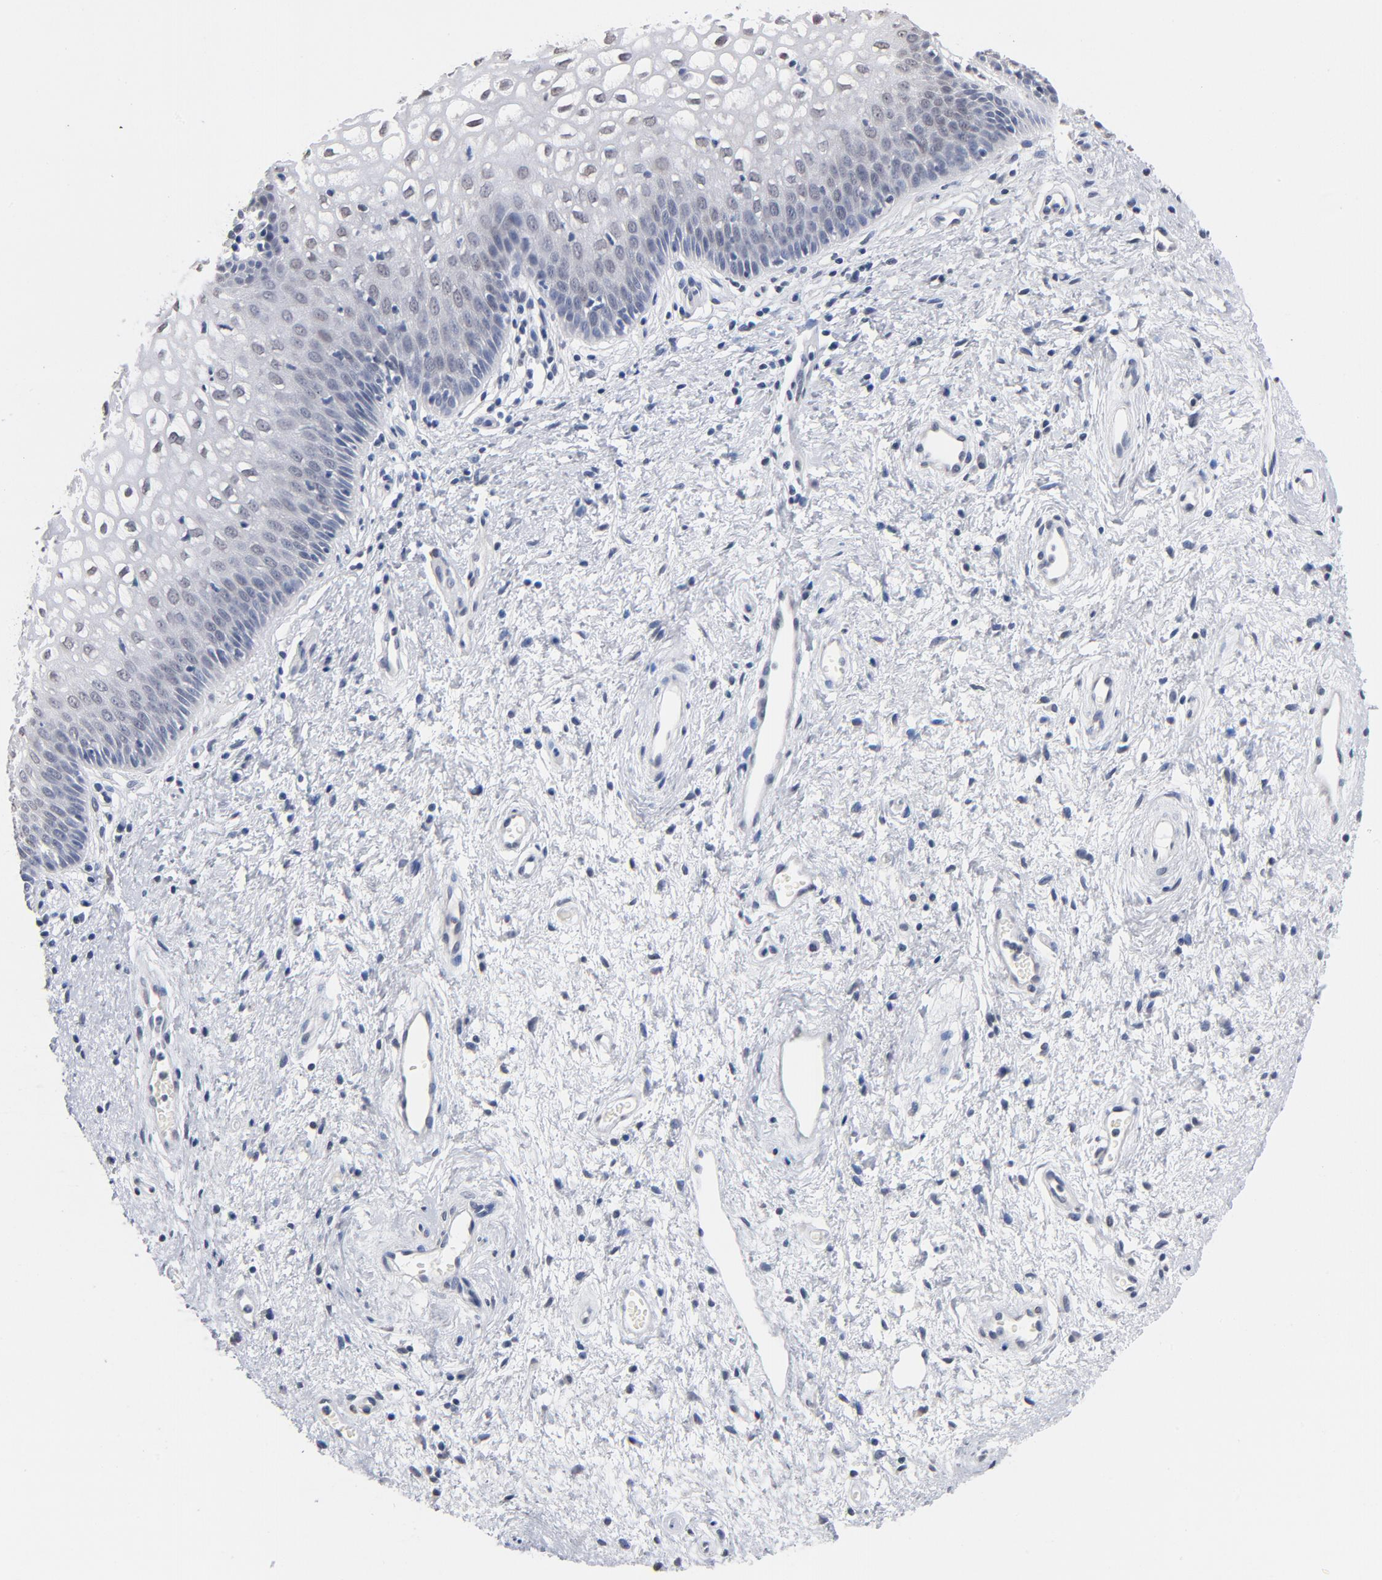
{"staining": {"intensity": "weak", "quantity": "<25%", "location": "nuclear"}, "tissue": "vagina", "cell_type": "Squamous epithelial cells", "image_type": "normal", "snomed": [{"axis": "morphology", "description": "Normal tissue, NOS"}, {"axis": "topography", "description": "Vagina"}], "caption": "High magnification brightfield microscopy of unremarkable vagina stained with DAB (3,3'-diaminobenzidine) (brown) and counterstained with hematoxylin (blue): squamous epithelial cells show no significant positivity.", "gene": "RBM3", "patient": {"sex": "female", "age": 34}}